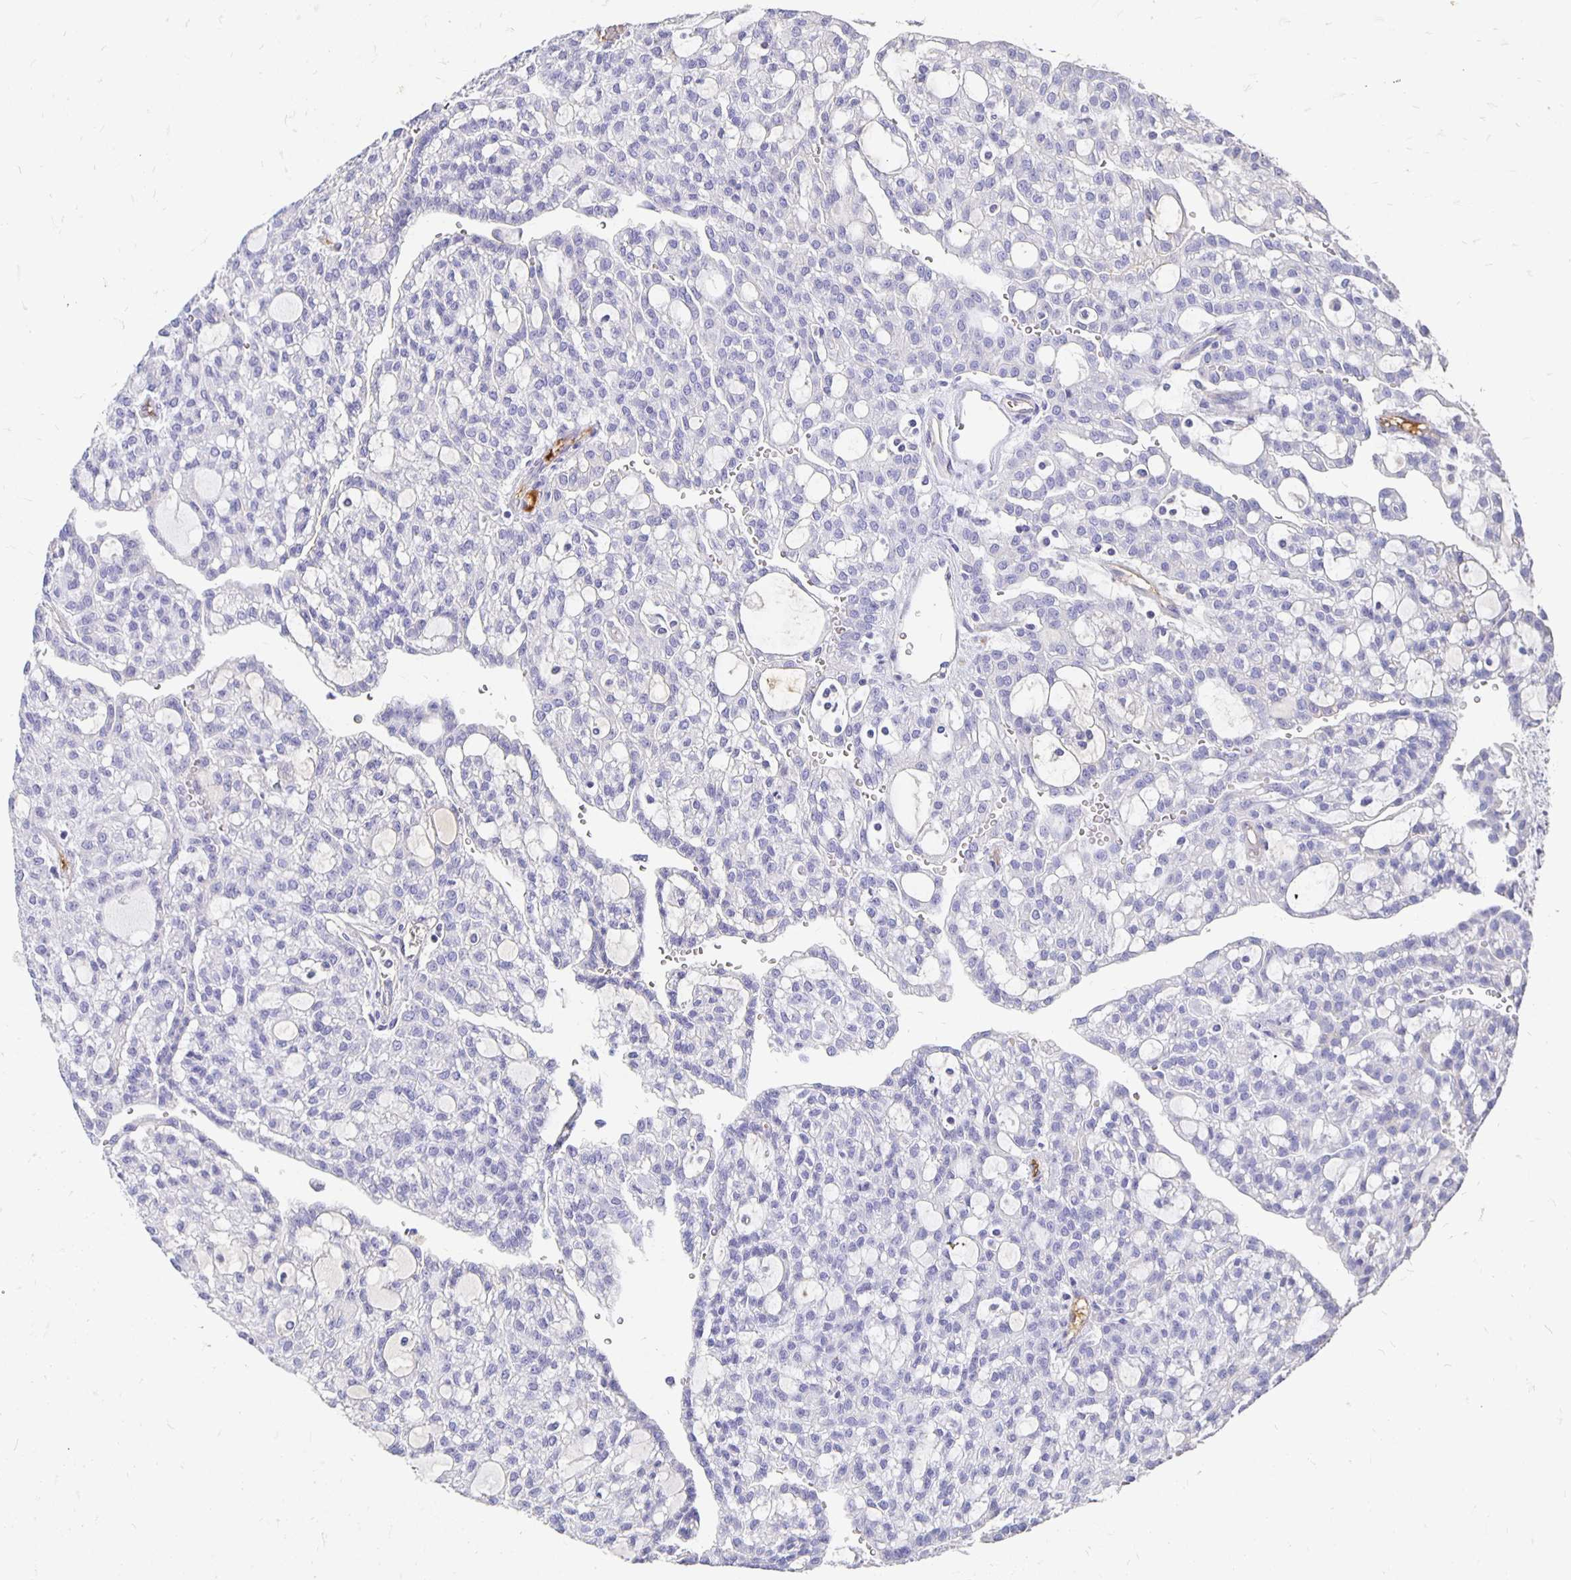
{"staining": {"intensity": "negative", "quantity": "none", "location": "none"}, "tissue": "renal cancer", "cell_type": "Tumor cells", "image_type": "cancer", "snomed": [{"axis": "morphology", "description": "Adenocarcinoma, NOS"}, {"axis": "topography", "description": "Kidney"}], "caption": "Tumor cells show no significant protein positivity in adenocarcinoma (renal).", "gene": "APOB", "patient": {"sex": "male", "age": 63}}